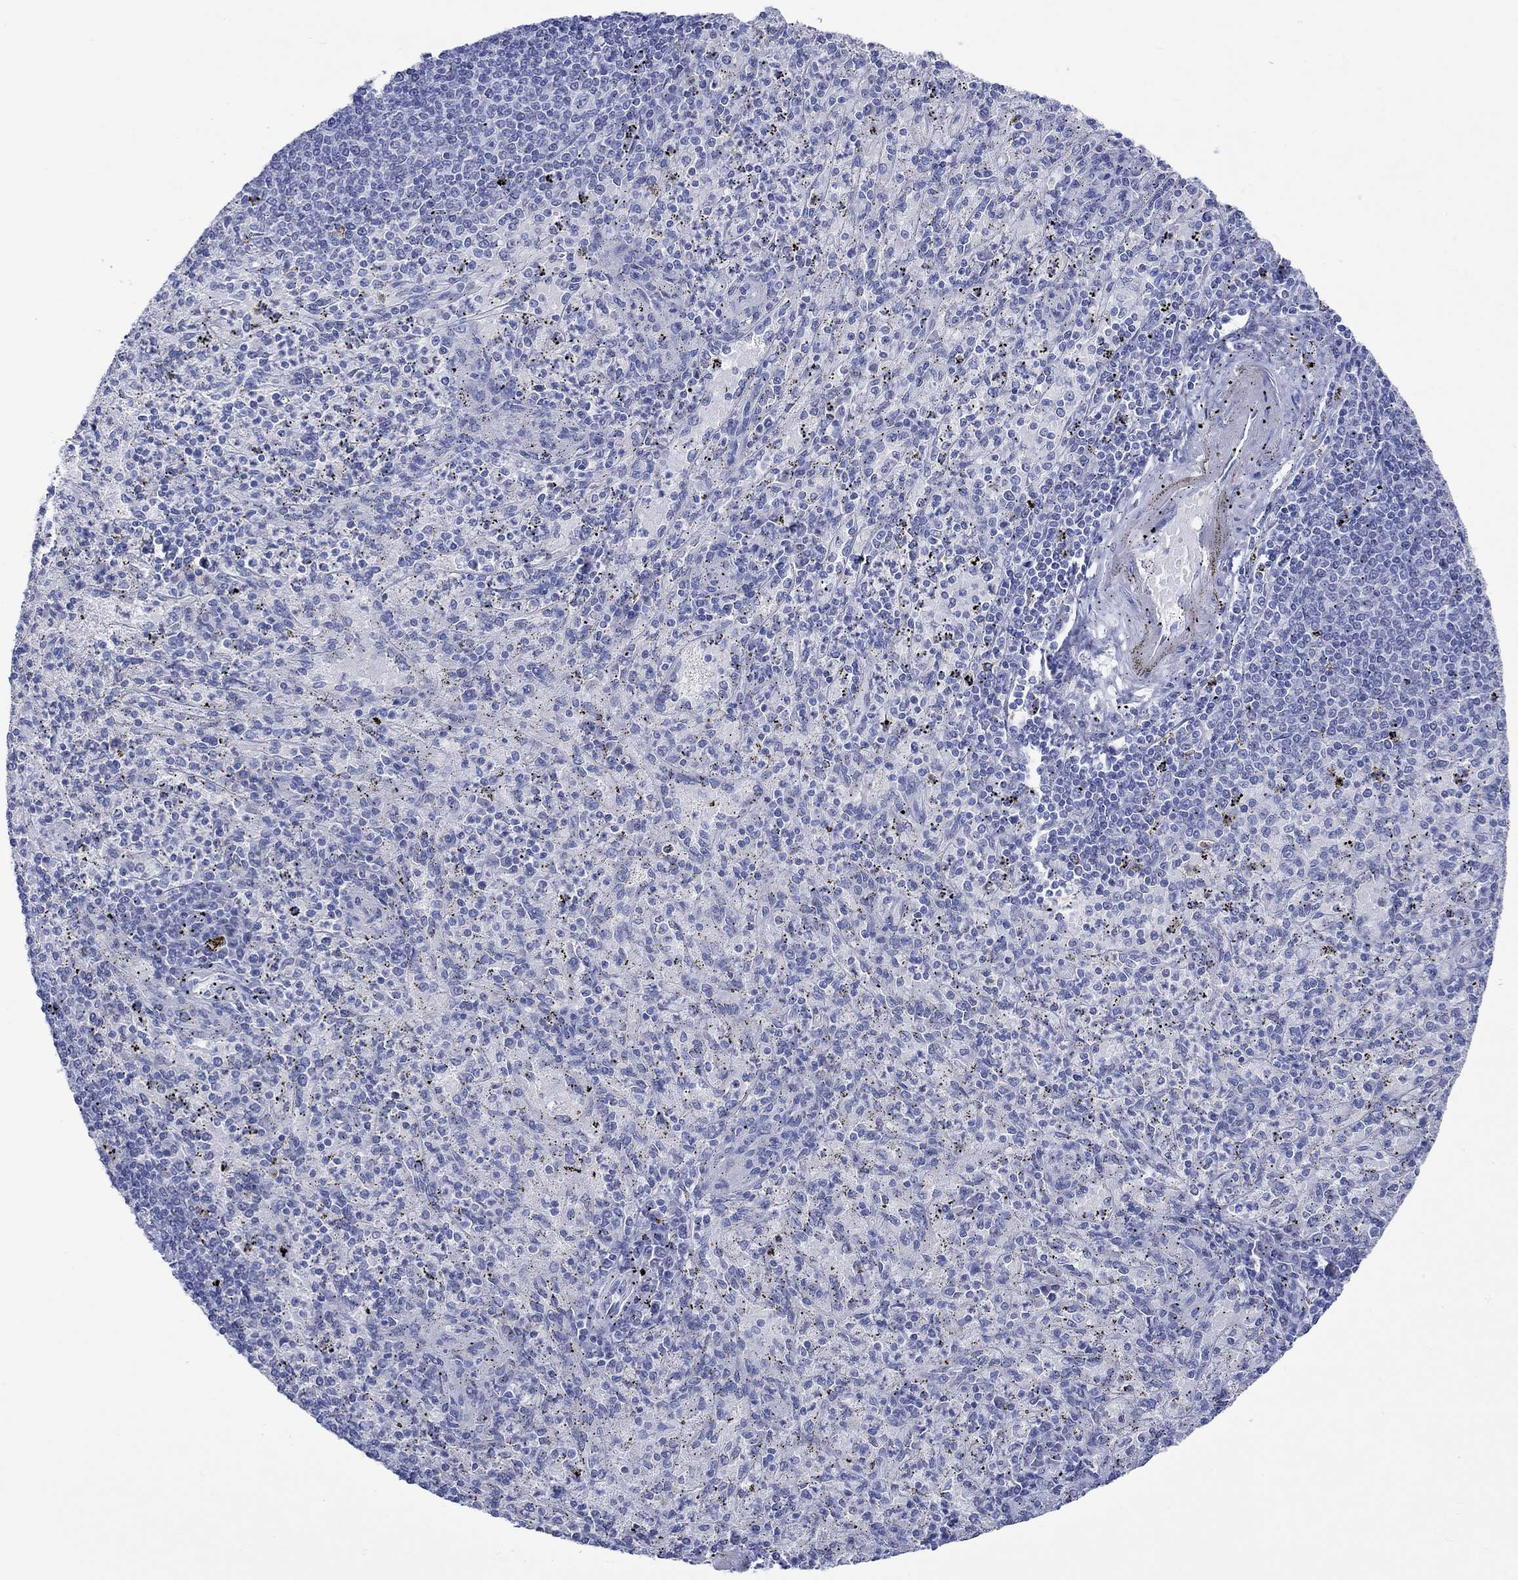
{"staining": {"intensity": "negative", "quantity": "none", "location": "none"}, "tissue": "spleen", "cell_type": "Cells in red pulp", "image_type": "normal", "snomed": [{"axis": "morphology", "description": "Normal tissue, NOS"}, {"axis": "topography", "description": "Spleen"}], "caption": "High power microscopy image of an immunohistochemistry (IHC) histopathology image of unremarkable spleen, revealing no significant expression in cells in red pulp.", "gene": "CPLX1", "patient": {"sex": "male", "age": 60}}